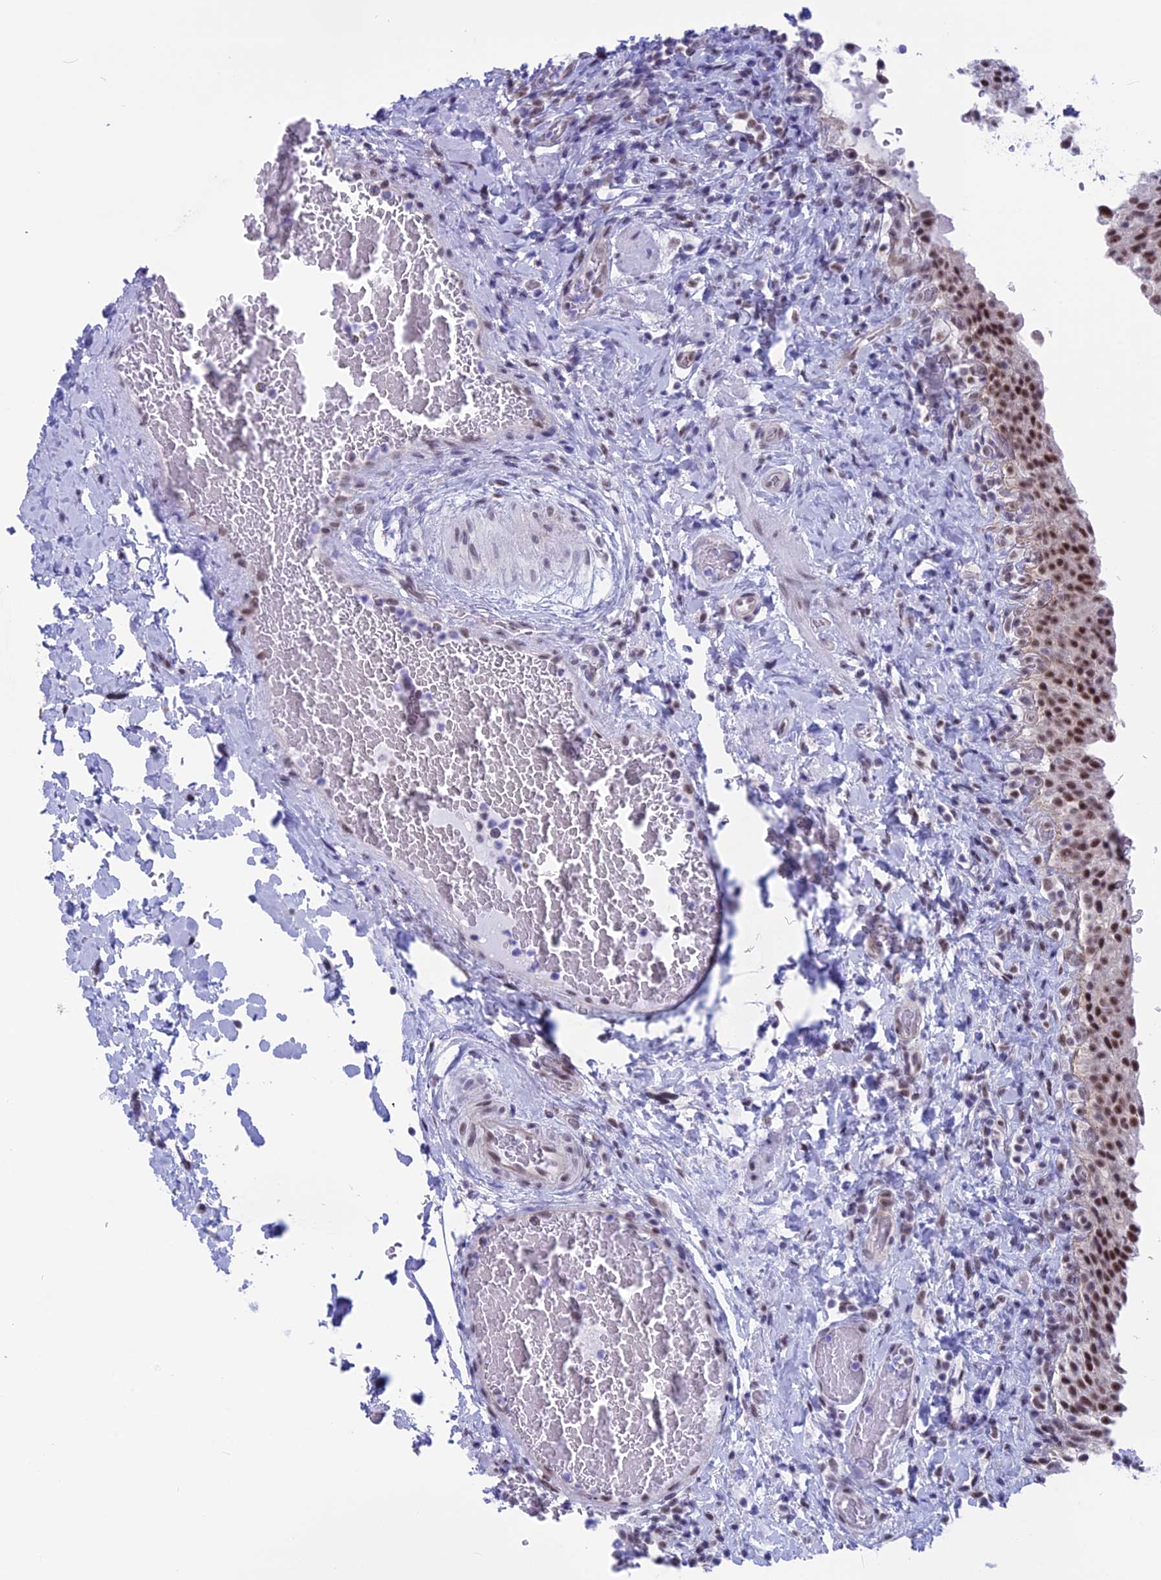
{"staining": {"intensity": "moderate", "quantity": ">75%", "location": "nuclear"}, "tissue": "urinary bladder", "cell_type": "Urothelial cells", "image_type": "normal", "snomed": [{"axis": "morphology", "description": "Normal tissue, NOS"}, {"axis": "morphology", "description": "Inflammation, NOS"}, {"axis": "topography", "description": "Urinary bladder"}], "caption": "Immunohistochemistry (DAB (3,3'-diaminobenzidine)) staining of unremarkable human urinary bladder displays moderate nuclear protein expression in about >75% of urothelial cells. The staining is performed using DAB brown chromogen to label protein expression. The nuclei are counter-stained blue using hematoxylin.", "gene": "SRSF5", "patient": {"sex": "male", "age": 64}}